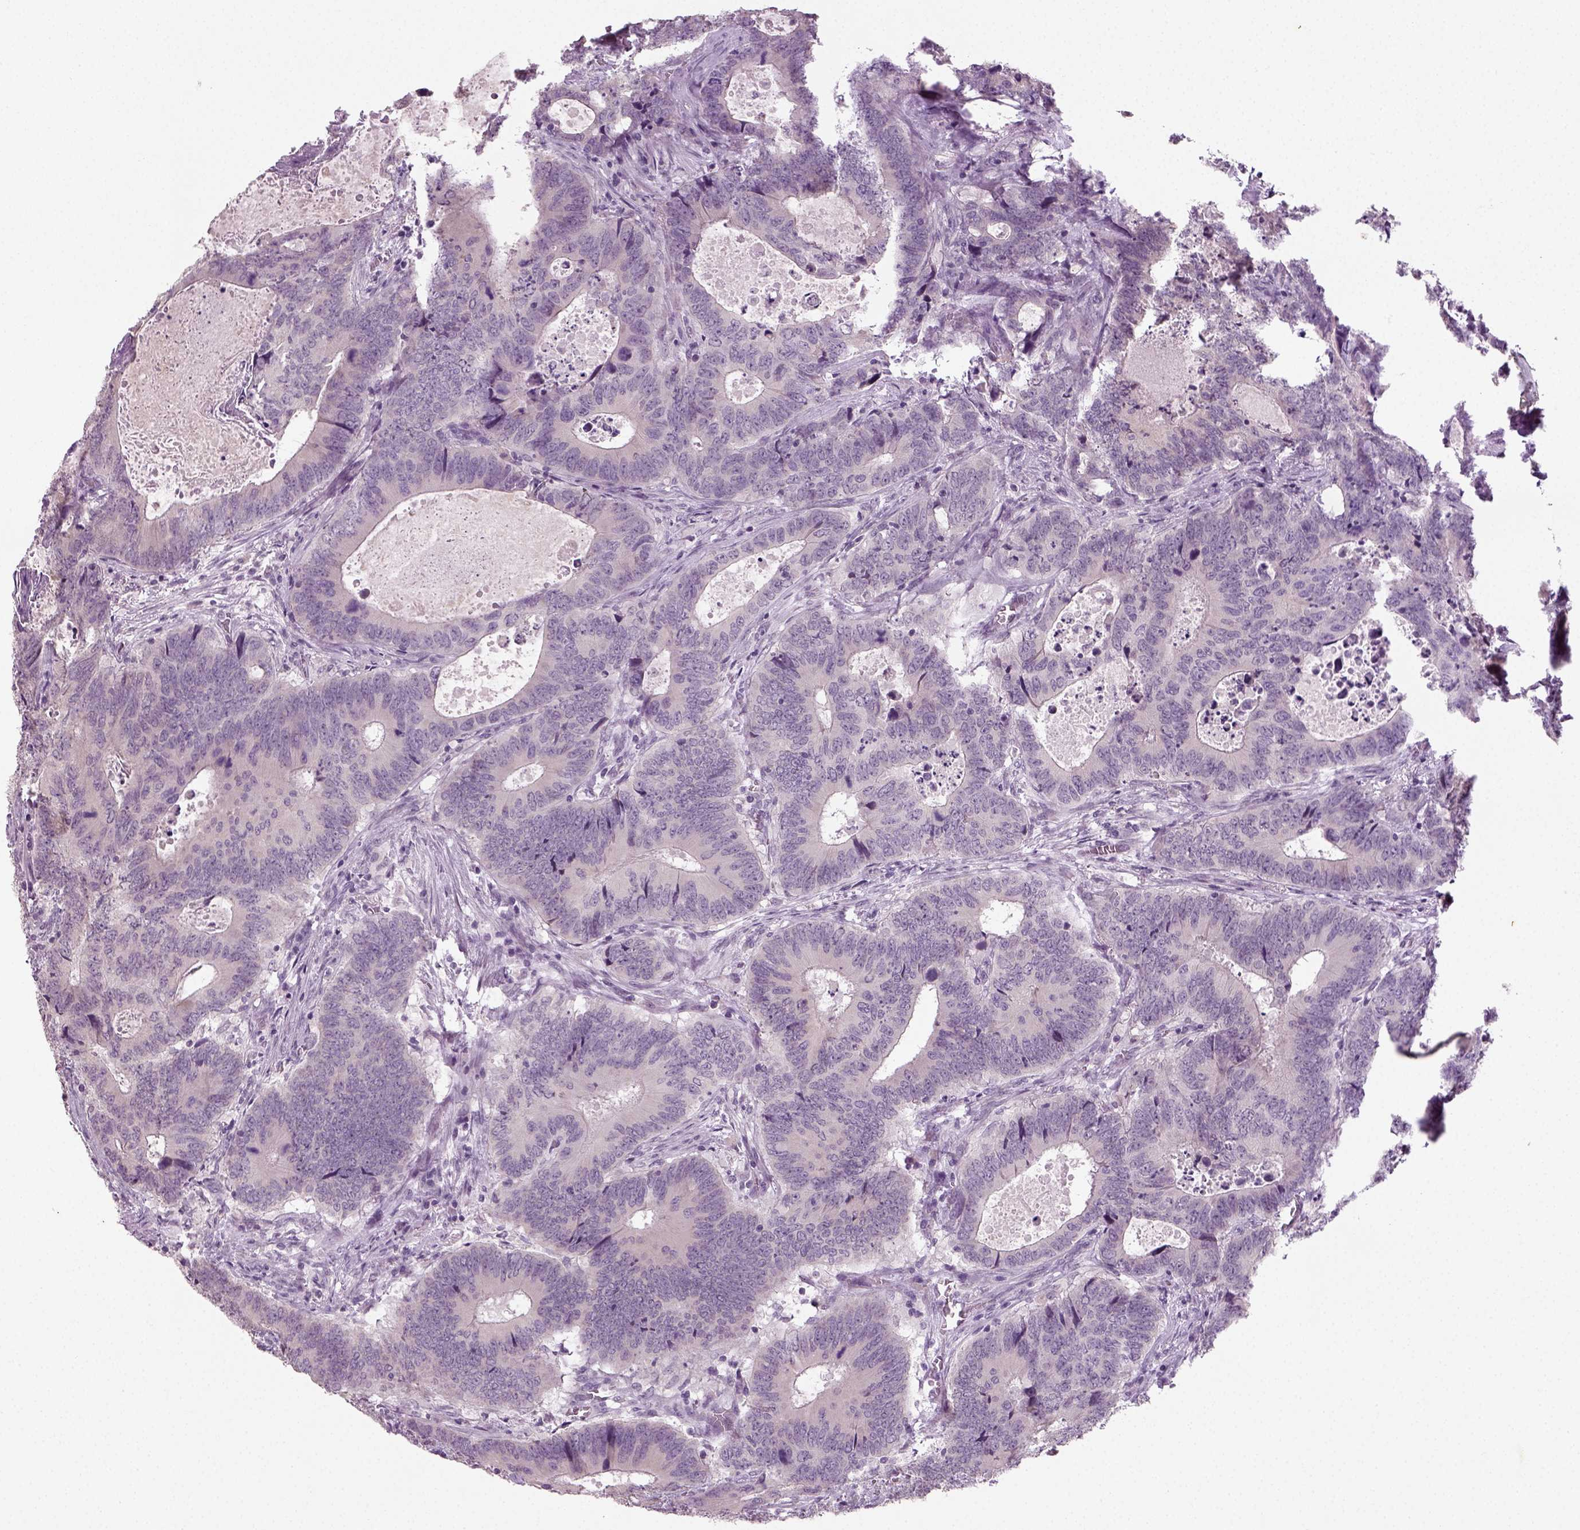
{"staining": {"intensity": "negative", "quantity": "none", "location": "none"}, "tissue": "colorectal cancer", "cell_type": "Tumor cells", "image_type": "cancer", "snomed": [{"axis": "morphology", "description": "Adenocarcinoma, NOS"}, {"axis": "topography", "description": "Colon"}], "caption": "Adenocarcinoma (colorectal) stained for a protein using immunohistochemistry (IHC) reveals no positivity tumor cells.", "gene": "SYNGAP1", "patient": {"sex": "female", "age": 82}}